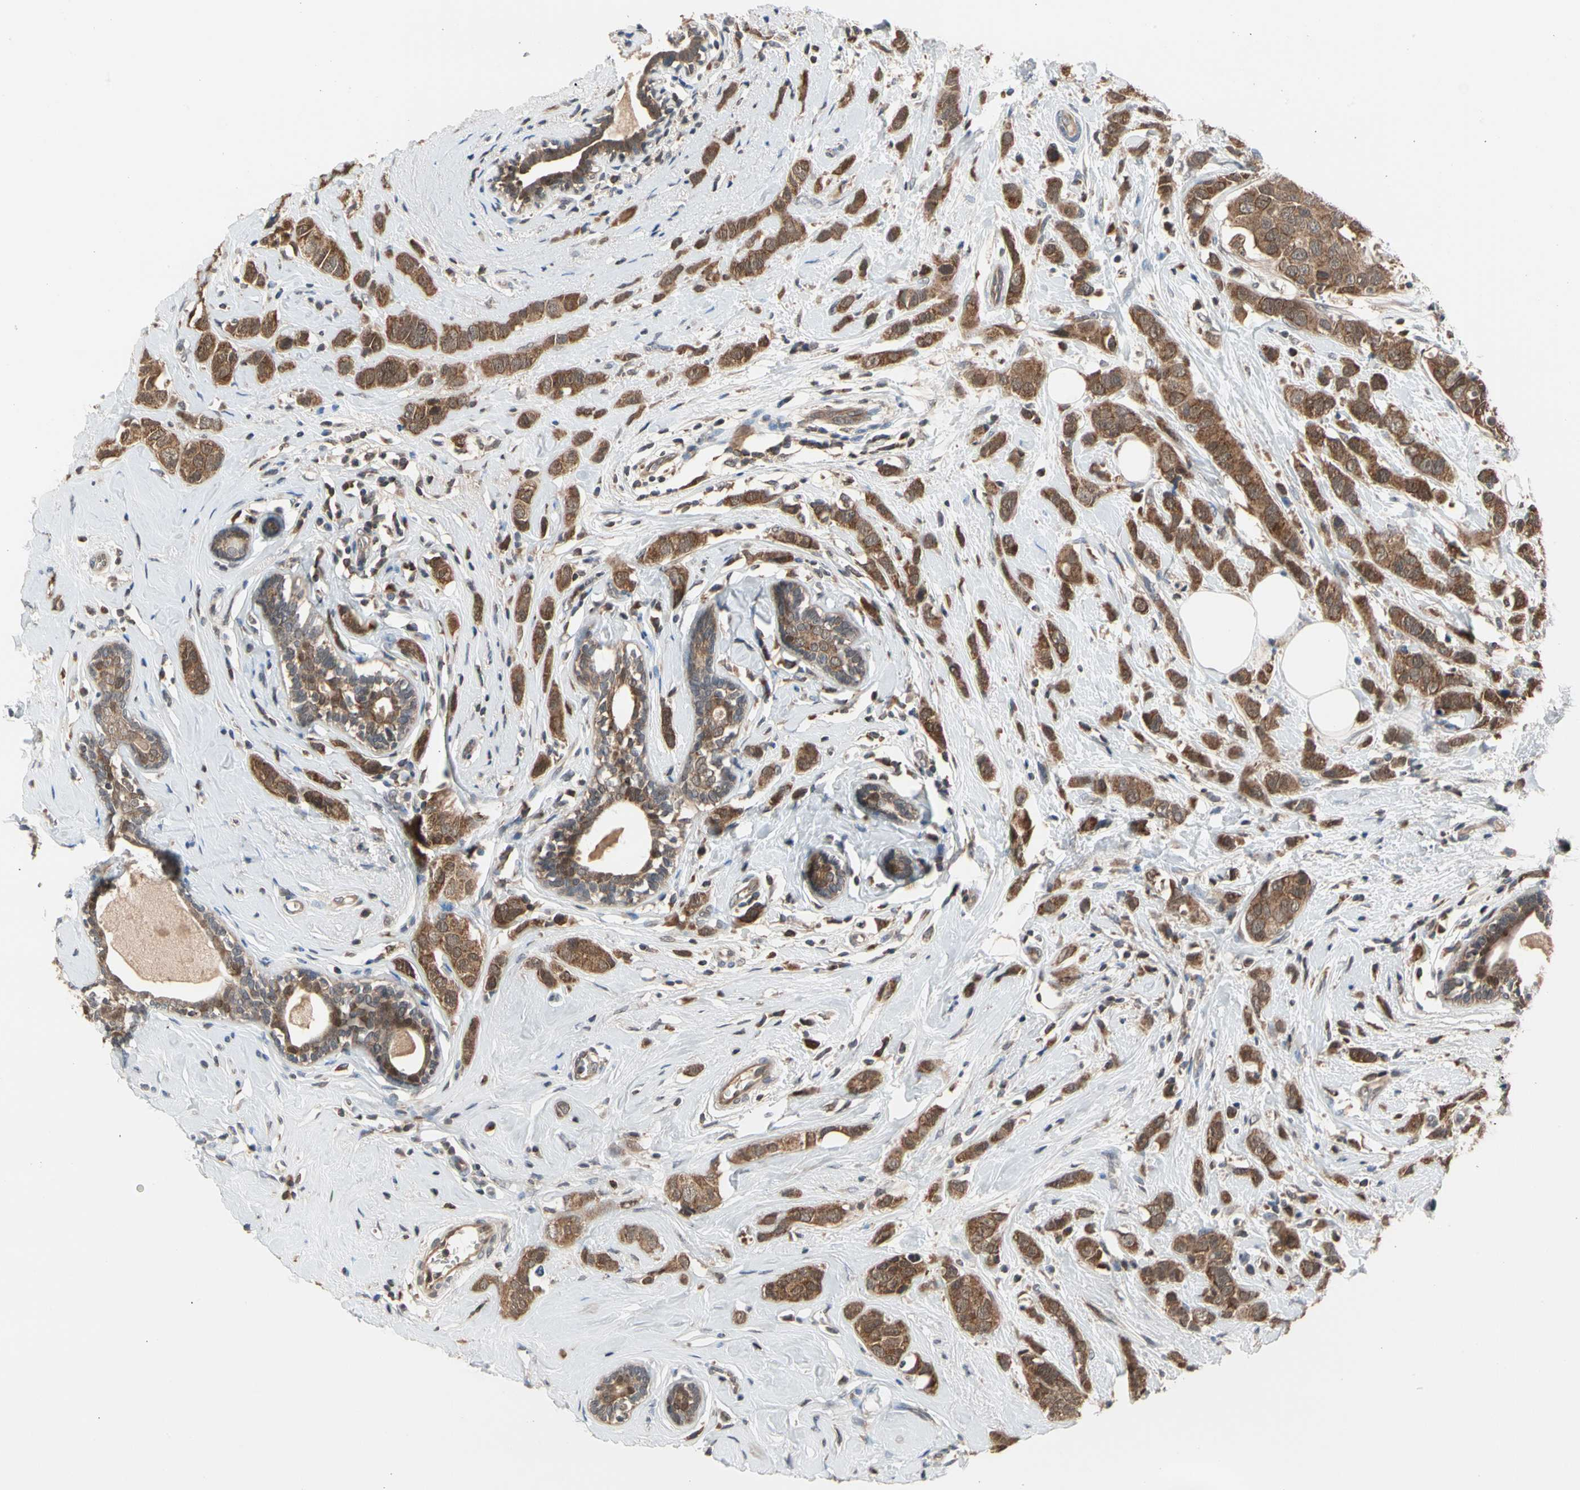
{"staining": {"intensity": "strong", "quantity": ">75%", "location": "cytoplasmic/membranous"}, "tissue": "breast cancer", "cell_type": "Tumor cells", "image_type": "cancer", "snomed": [{"axis": "morphology", "description": "Normal tissue, NOS"}, {"axis": "morphology", "description": "Duct carcinoma"}, {"axis": "topography", "description": "Breast"}], "caption": "A micrograph showing strong cytoplasmic/membranous positivity in about >75% of tumor cells in breast cancer (infiltrating ductal carcinoma), as visualized by brown immunohistochemical staining.", "gene": "MTHFS", "patient": {"sex": "female", "age": 50}}